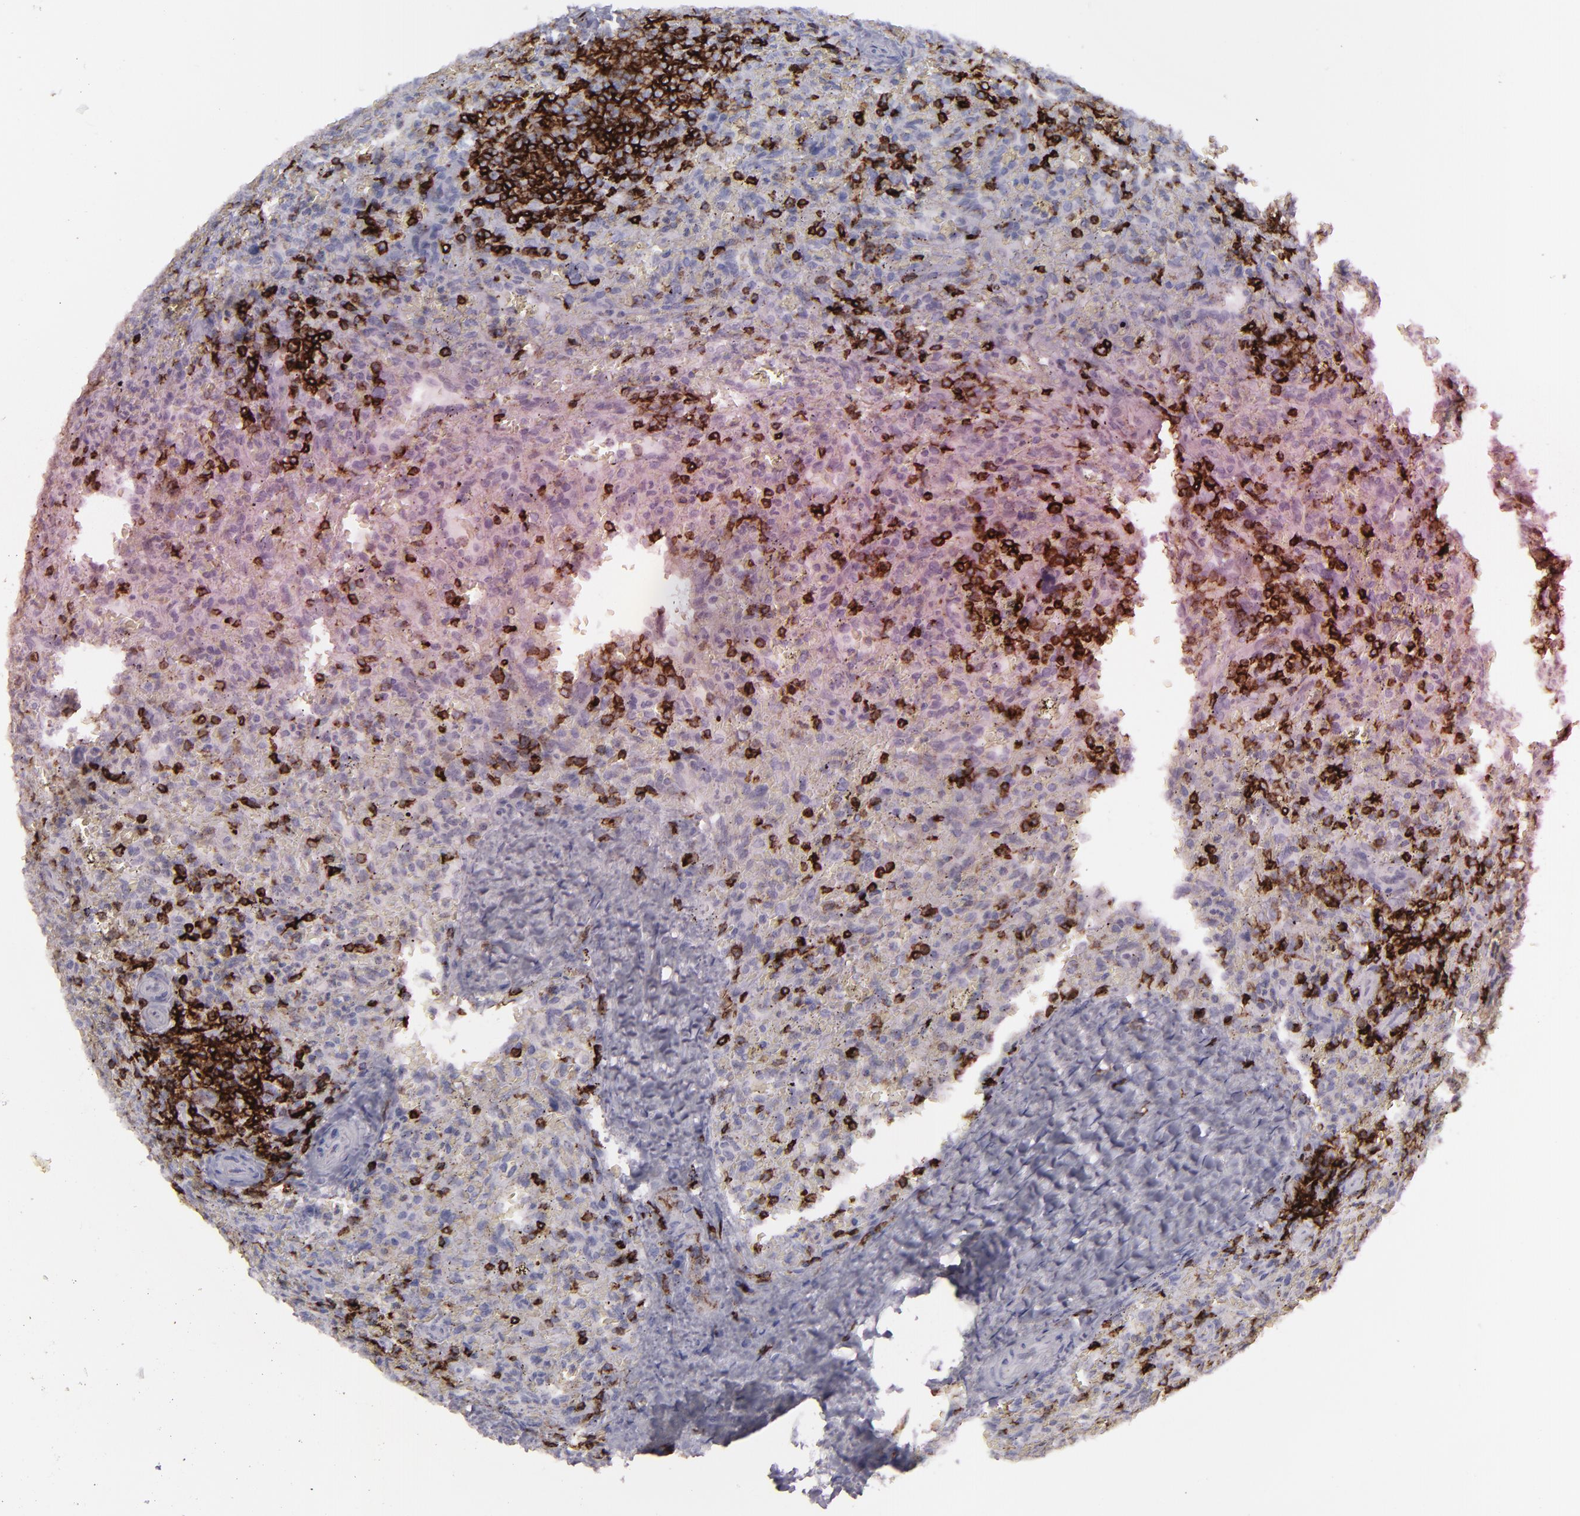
{"staining": {"intensity": "negative", "quantity": "none", "location": "none"}, "tissue": "lymphoma", "cell_type": "Tumor cells", "image_type": "cancer", "snomed": [{"axis": "morphology", "description": "Malignant lymphoma, non-Hodgkin's type, Low grade"}, {"axis": "topography", "description": "Spleen"}], "caption": "Histopathology image shows no significant protein expression in tumor cells of lymphoma. (DAB (3,3'-diaminobenzidine) immunohistochemistry with hematoxylin counter stain).", "gene": "CD27", "patient": {"sex": "female", "age": 64}}